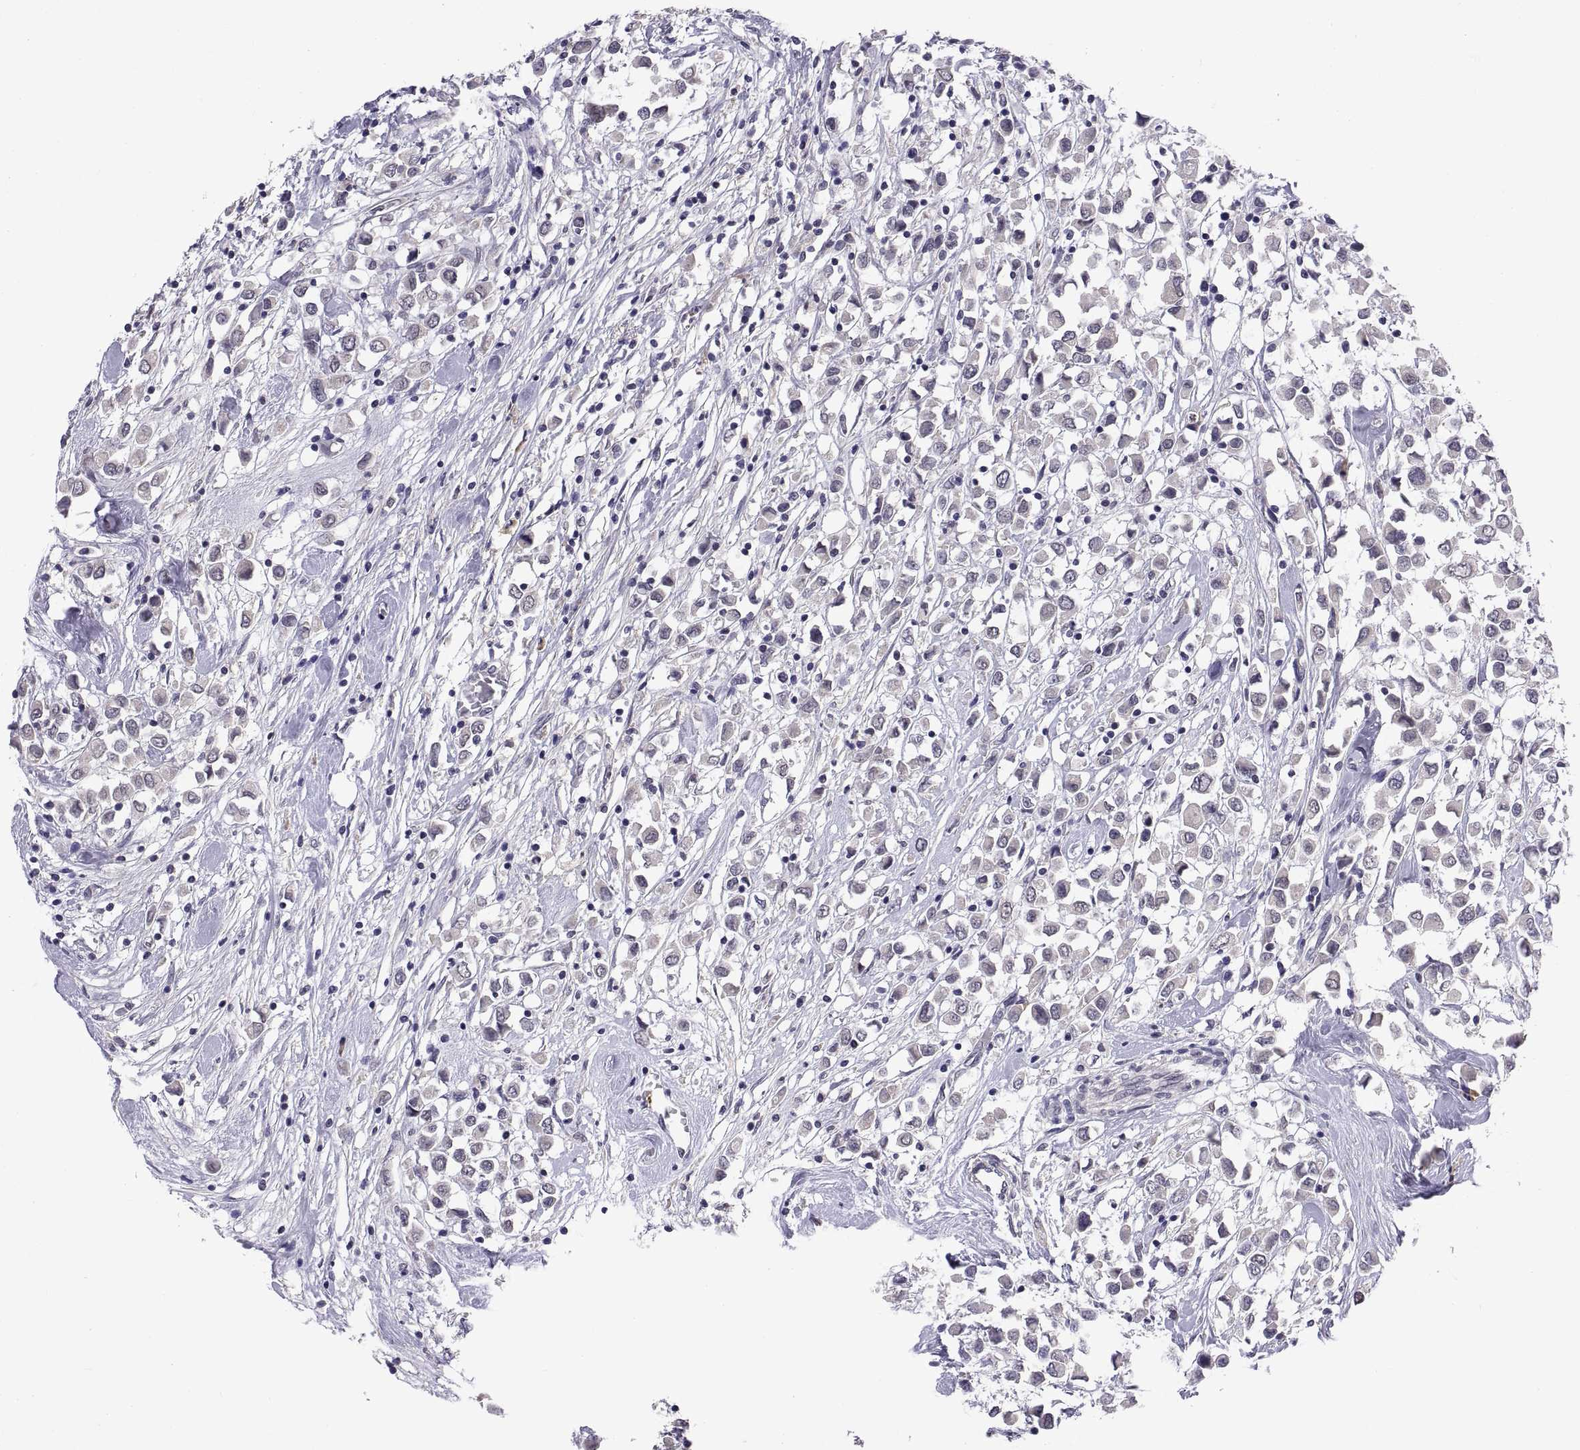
{"staining": {"intensity": "negative", "quantity": "none", "location": "none"}, "tissue": "breast cancer", "cell_type": "Tumor cells", "image_type": "cancer", "snomed": [{"axis": "morphology", "description": "Duct carcinoma"}, {"axis": "topography", "description": "Breast"}], "caption": "The IHC histopathology image has no significant expression in tumor cells of breast cancer (intraductal carcinoma) tissue.", "gene": "PKP1", "patient": {"sex": "female", "age": 61}}